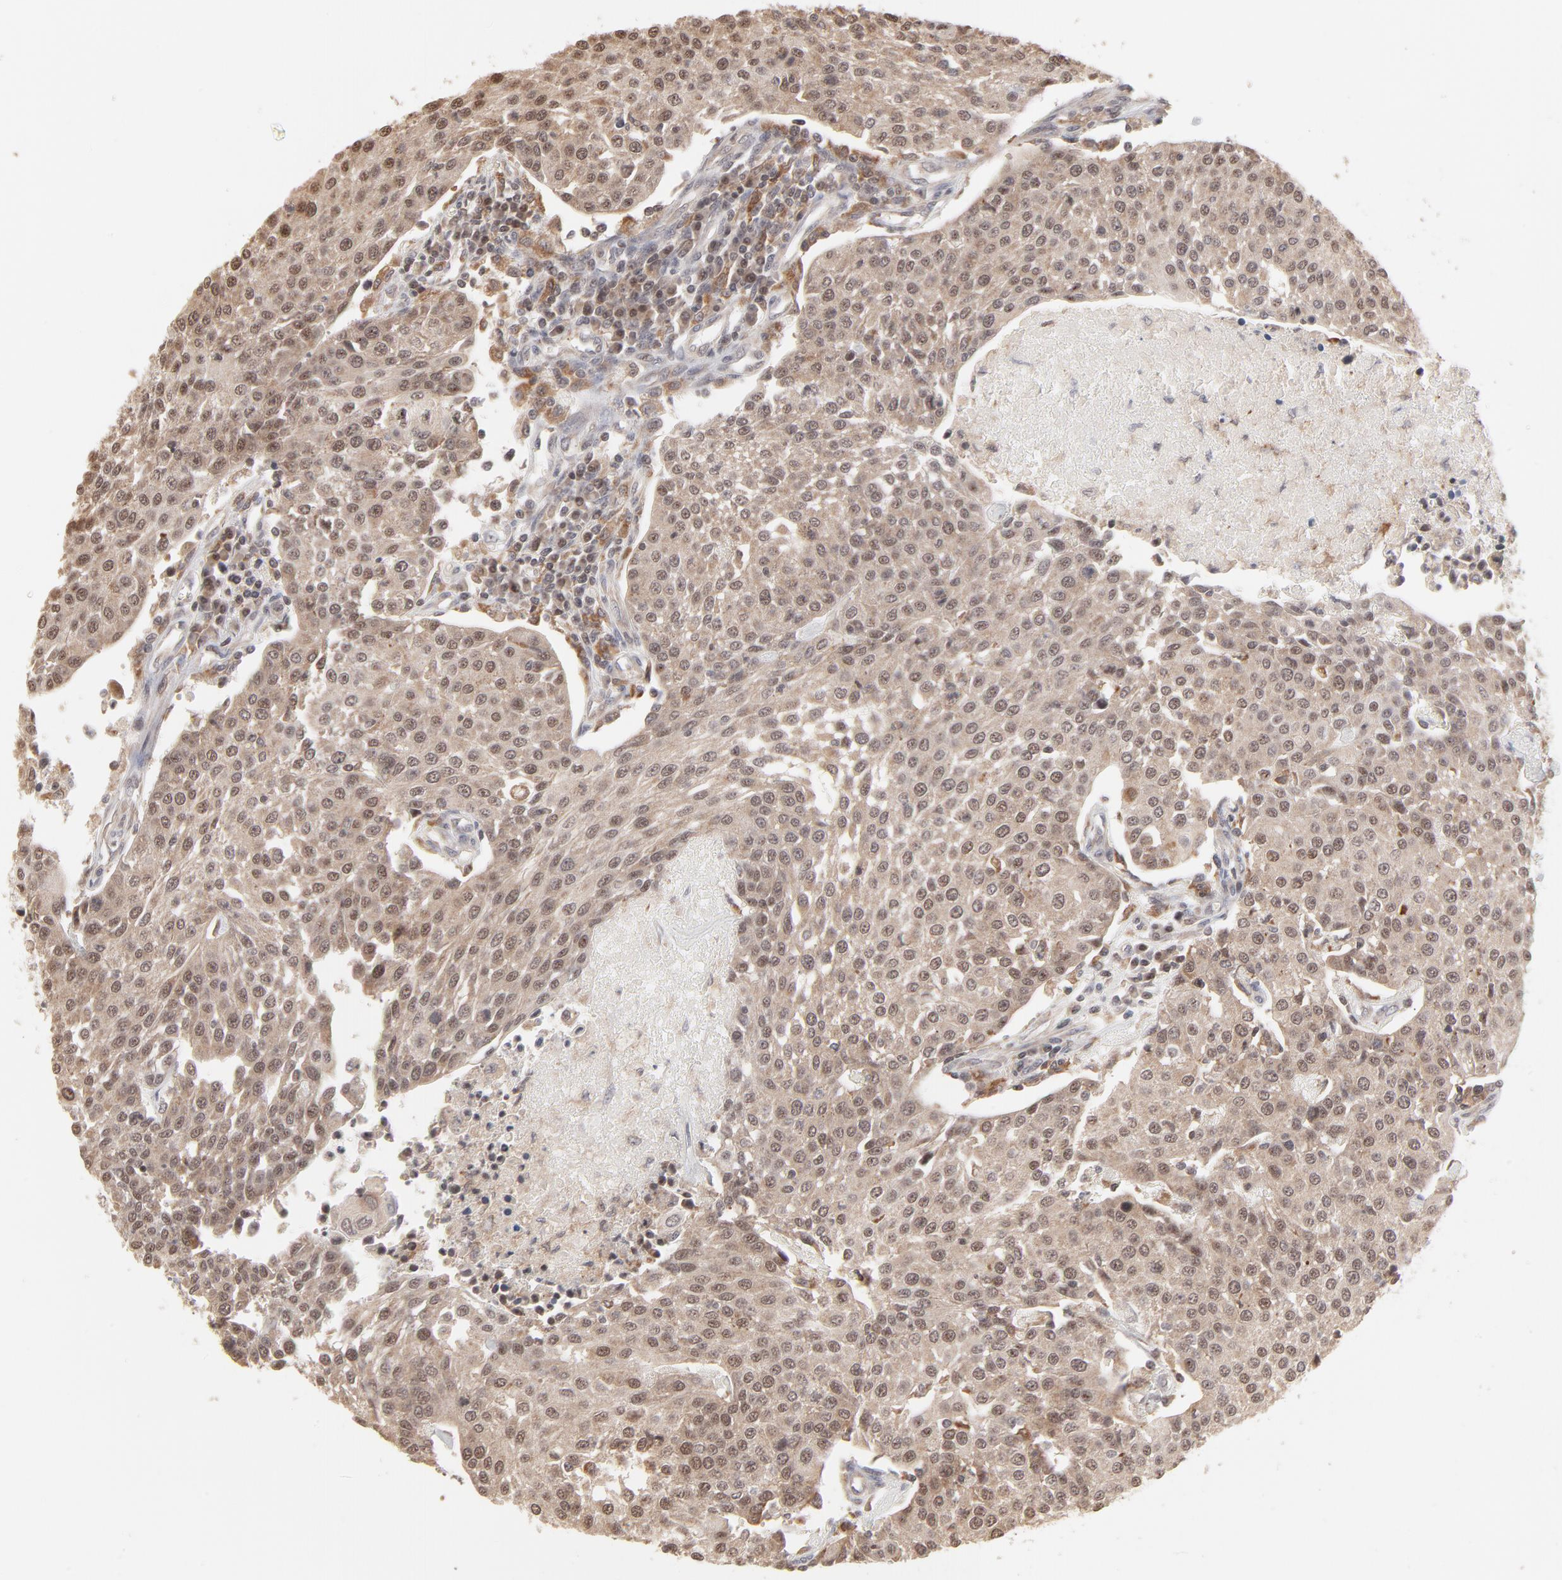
{"staining": {"intensity": "weak", "quantity": ">75%", "location": "cytoplasmic/membranous,nuclear"}, "tissue": "urothelial cancer", "cell_type": "Tumor cells", "image_type": "cancer", "snomed": [{"axis": "morphology", "description": "Urothelial carcinoma, High grade"}, {"axis": "topography", "description": "Urinary bladder"}], "caption": "A brown stain highlights weak cytoplasmic/membranous and nuclear expression of a protein in human urothelial cancer tumor cells. (DAB = brown stain, brightfield microscopy at high magnification).", "gene": "ARIH1", "patient": {"sex": "female", "age": 85}}